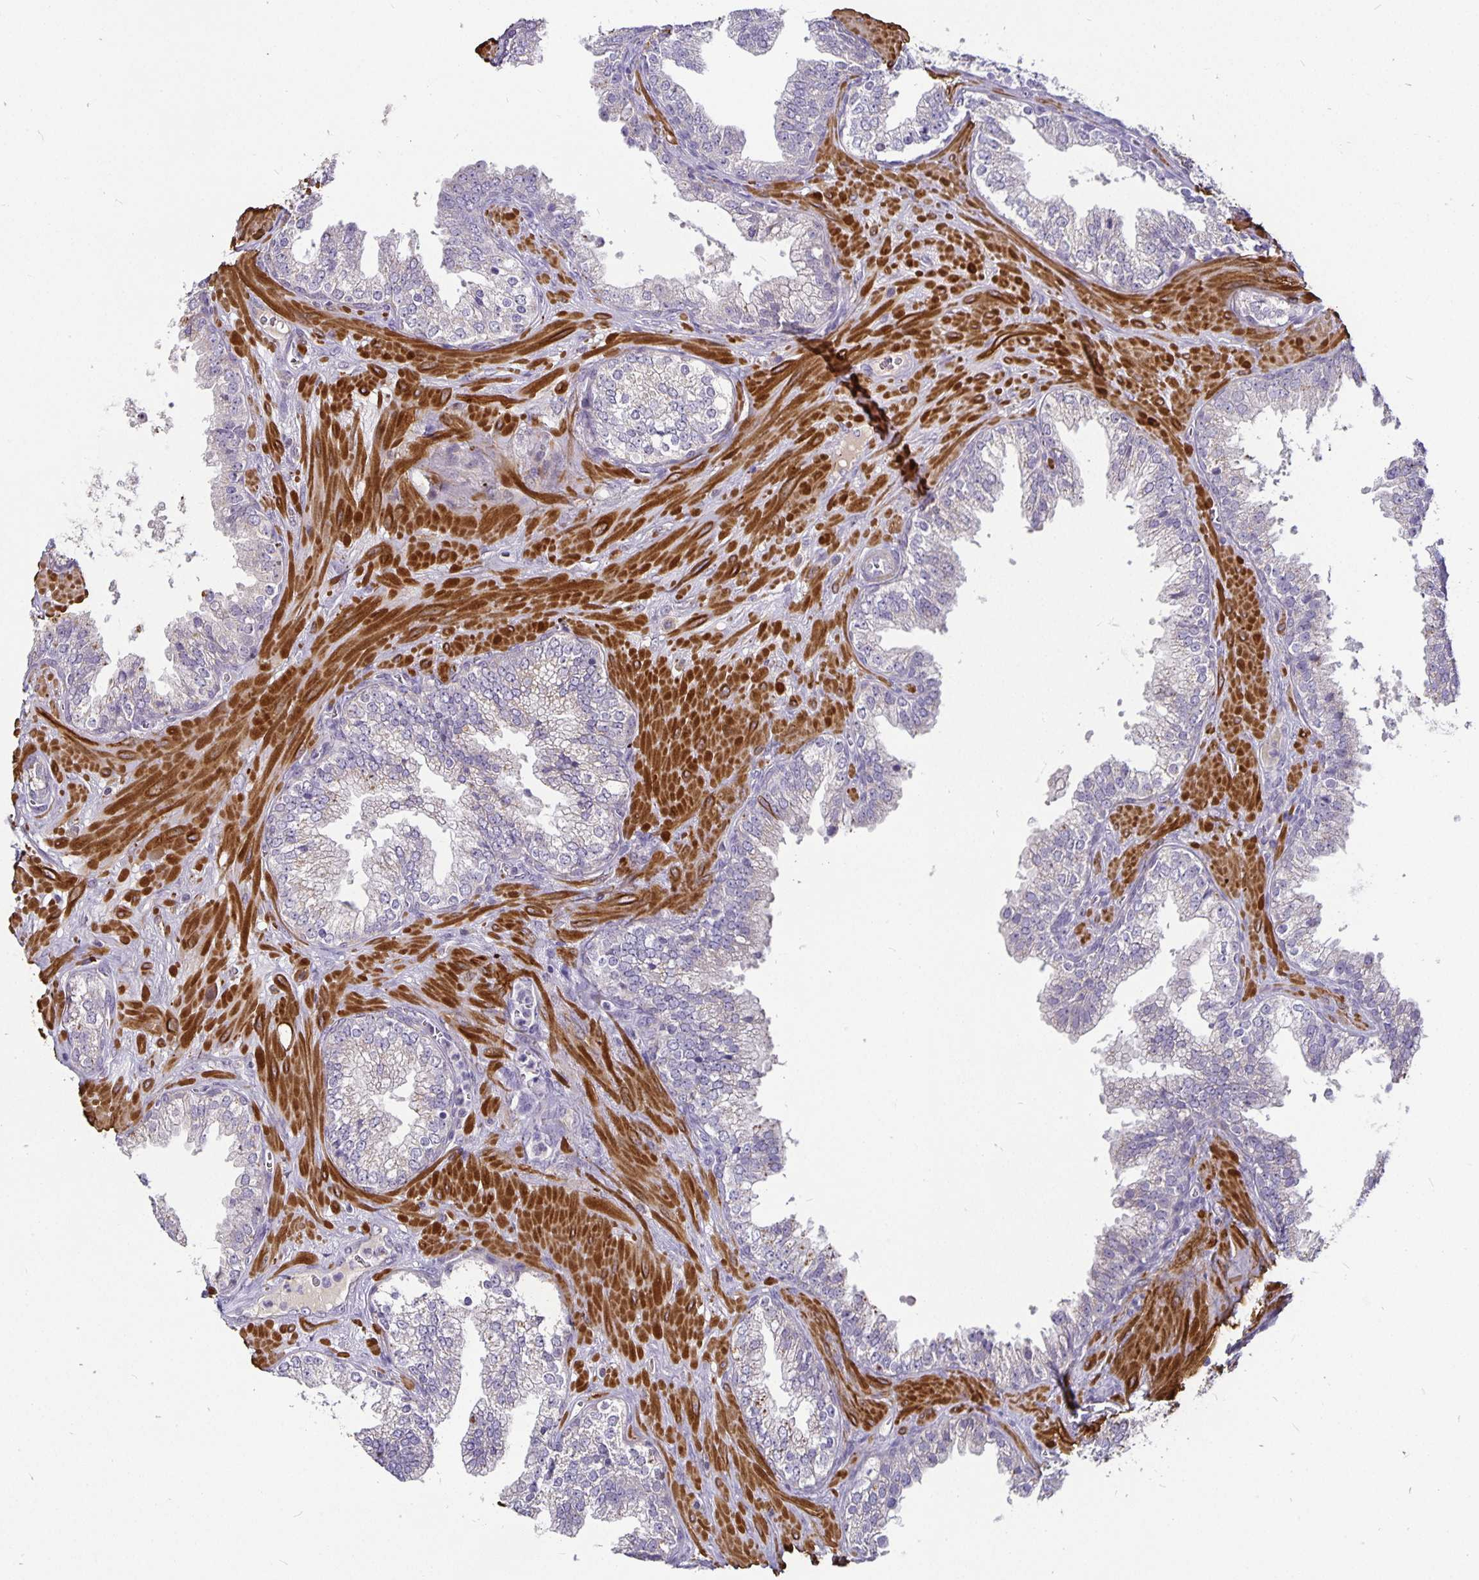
{"staining": {"intensity": "weak", "quantity": "25%-75%", "location": "cytoplasmic/membranous"}, "tissue": "prostate cancer", "cell_type": "Tumor cells", "image_type": "cancer", "snomed": [{"axis": "morphology", "description": "Adenocarcinoma, High grade"}, {"axis": "topography", "description": "Prostate"}], "caption": "The micrograph displays a brown stain indicating the presence of a protein in the cytoplasmic/membranous of tumor cells in prostate adenocarcinoma (high-grade).", "gene": "CA12", "patient": {"sex": "male", "age": 65}}